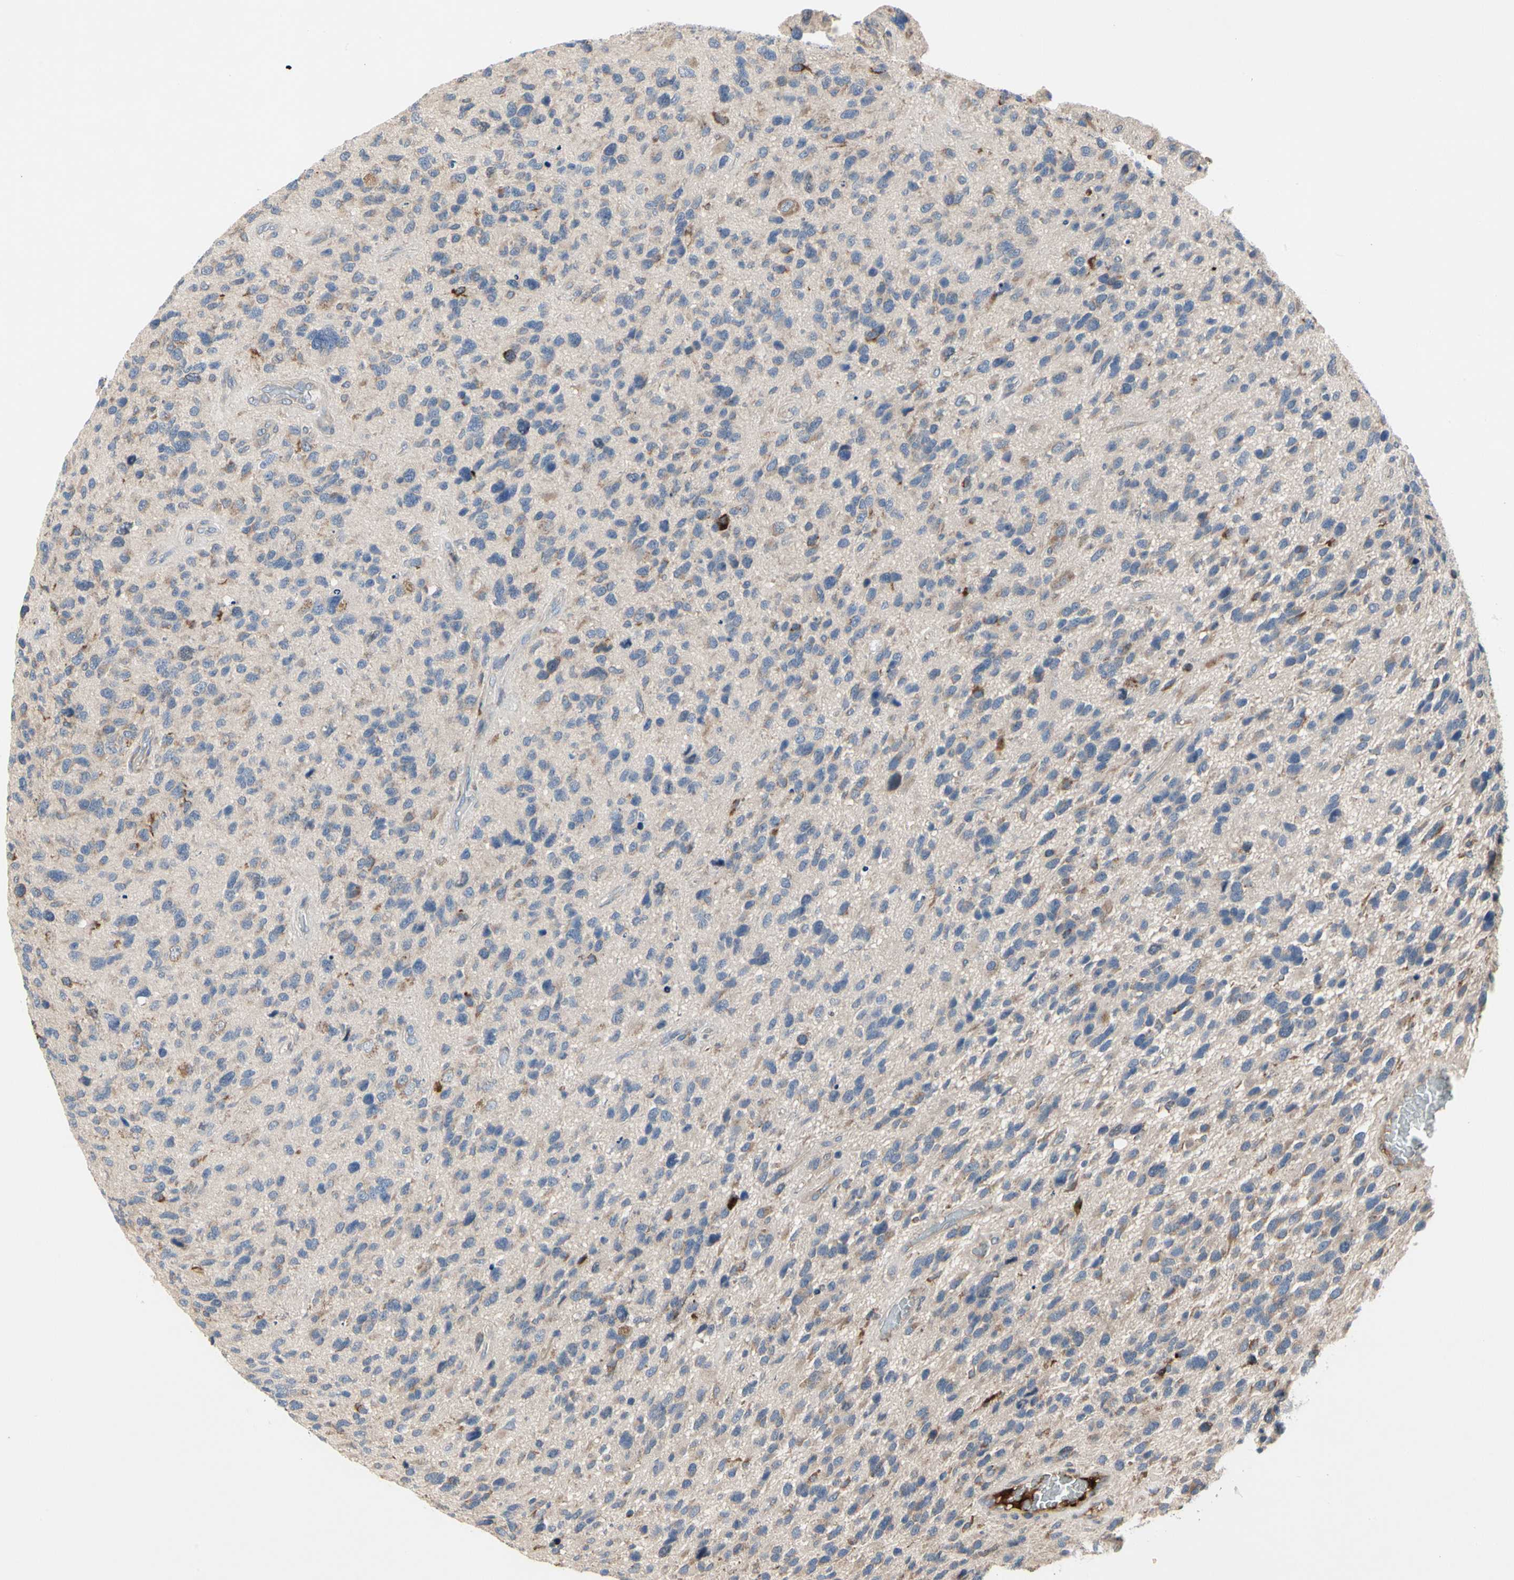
{"staining": {"intensity": "weak", "quantity": "25%-75%", "location": "cytoplasmic/membranous"}, "tissue": "glioma", "cell_type": "Tumor cells", "image_type": "cancer", "snomed": [{"axis": "morphology", "description": "Glioma, malignant, High grade"}, {"axis": "topography", "description": "Brain"}], "caption": "IHC (DAB) staining of glioma shows weak cytoplasmic/membranous protein positivity in approximately 25%-75% of tumor cells. The staining was performed using DAB (3,3'-diaminobenzidine), with brown indicating positive protein expression. Nuclei are stained blue with hematoxylin.", "gene": "MMEL1", "patient": {"sex": "female", "age": 58}}